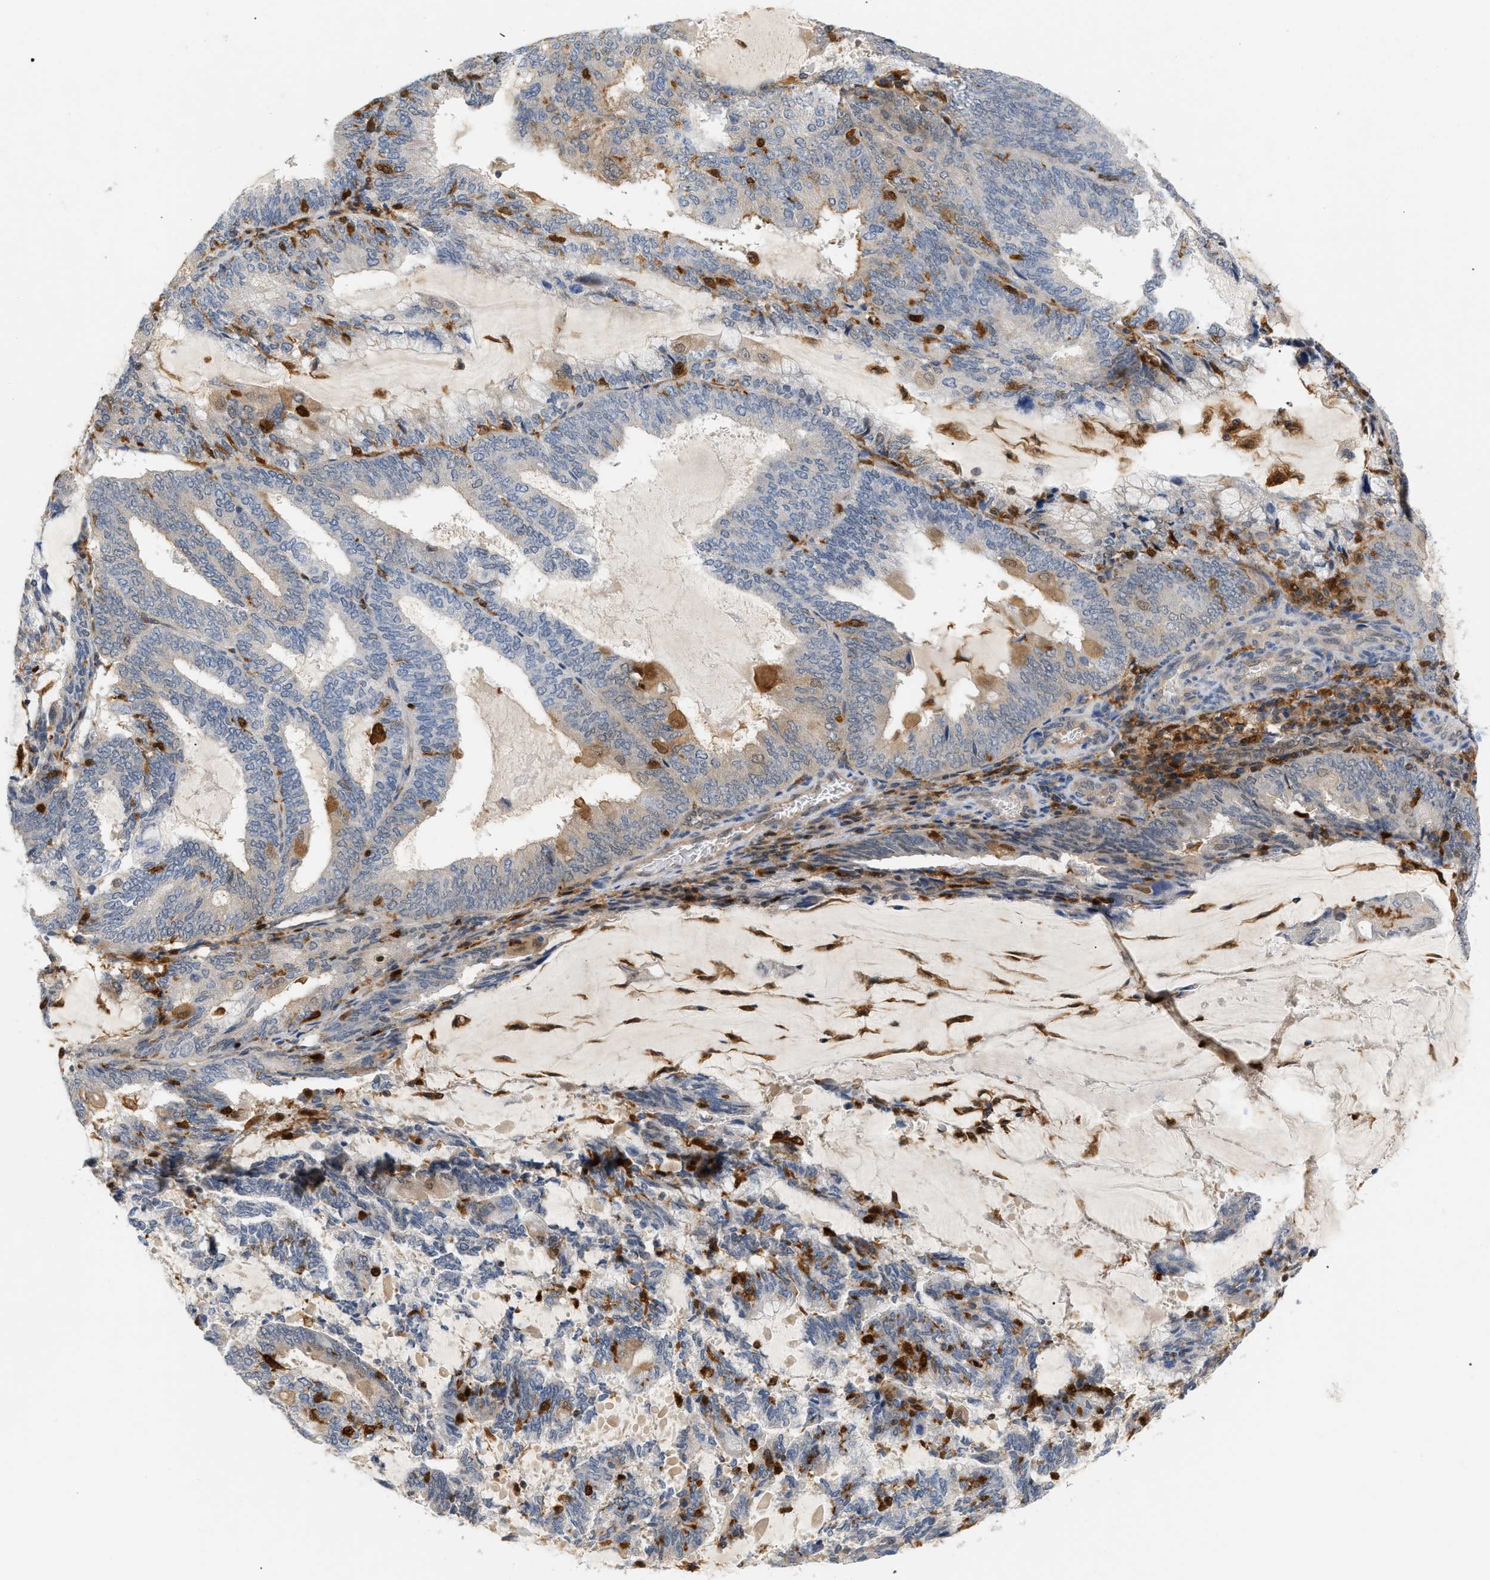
{"staining": {"intensity": "weak", "quantity": "25%-75%", "location": "cytoplasmic/membranous"}, "tissue": "endometrial cancer", "cell_type": "Tumor cells", "image_type": "cancer", "snomed": [{"axis": "morphology", "description": "Adenocarcinoma, NOS"}, {"axis": "topography", "description": "Endometrium"}], "caption": "Weak cytoplasmic/membranous staining is identified in approximately 25%-75% of tumor cells in endometrial cancer.", "gene": "PYCARD", "patient": {"sex": "female", "age": 81}}